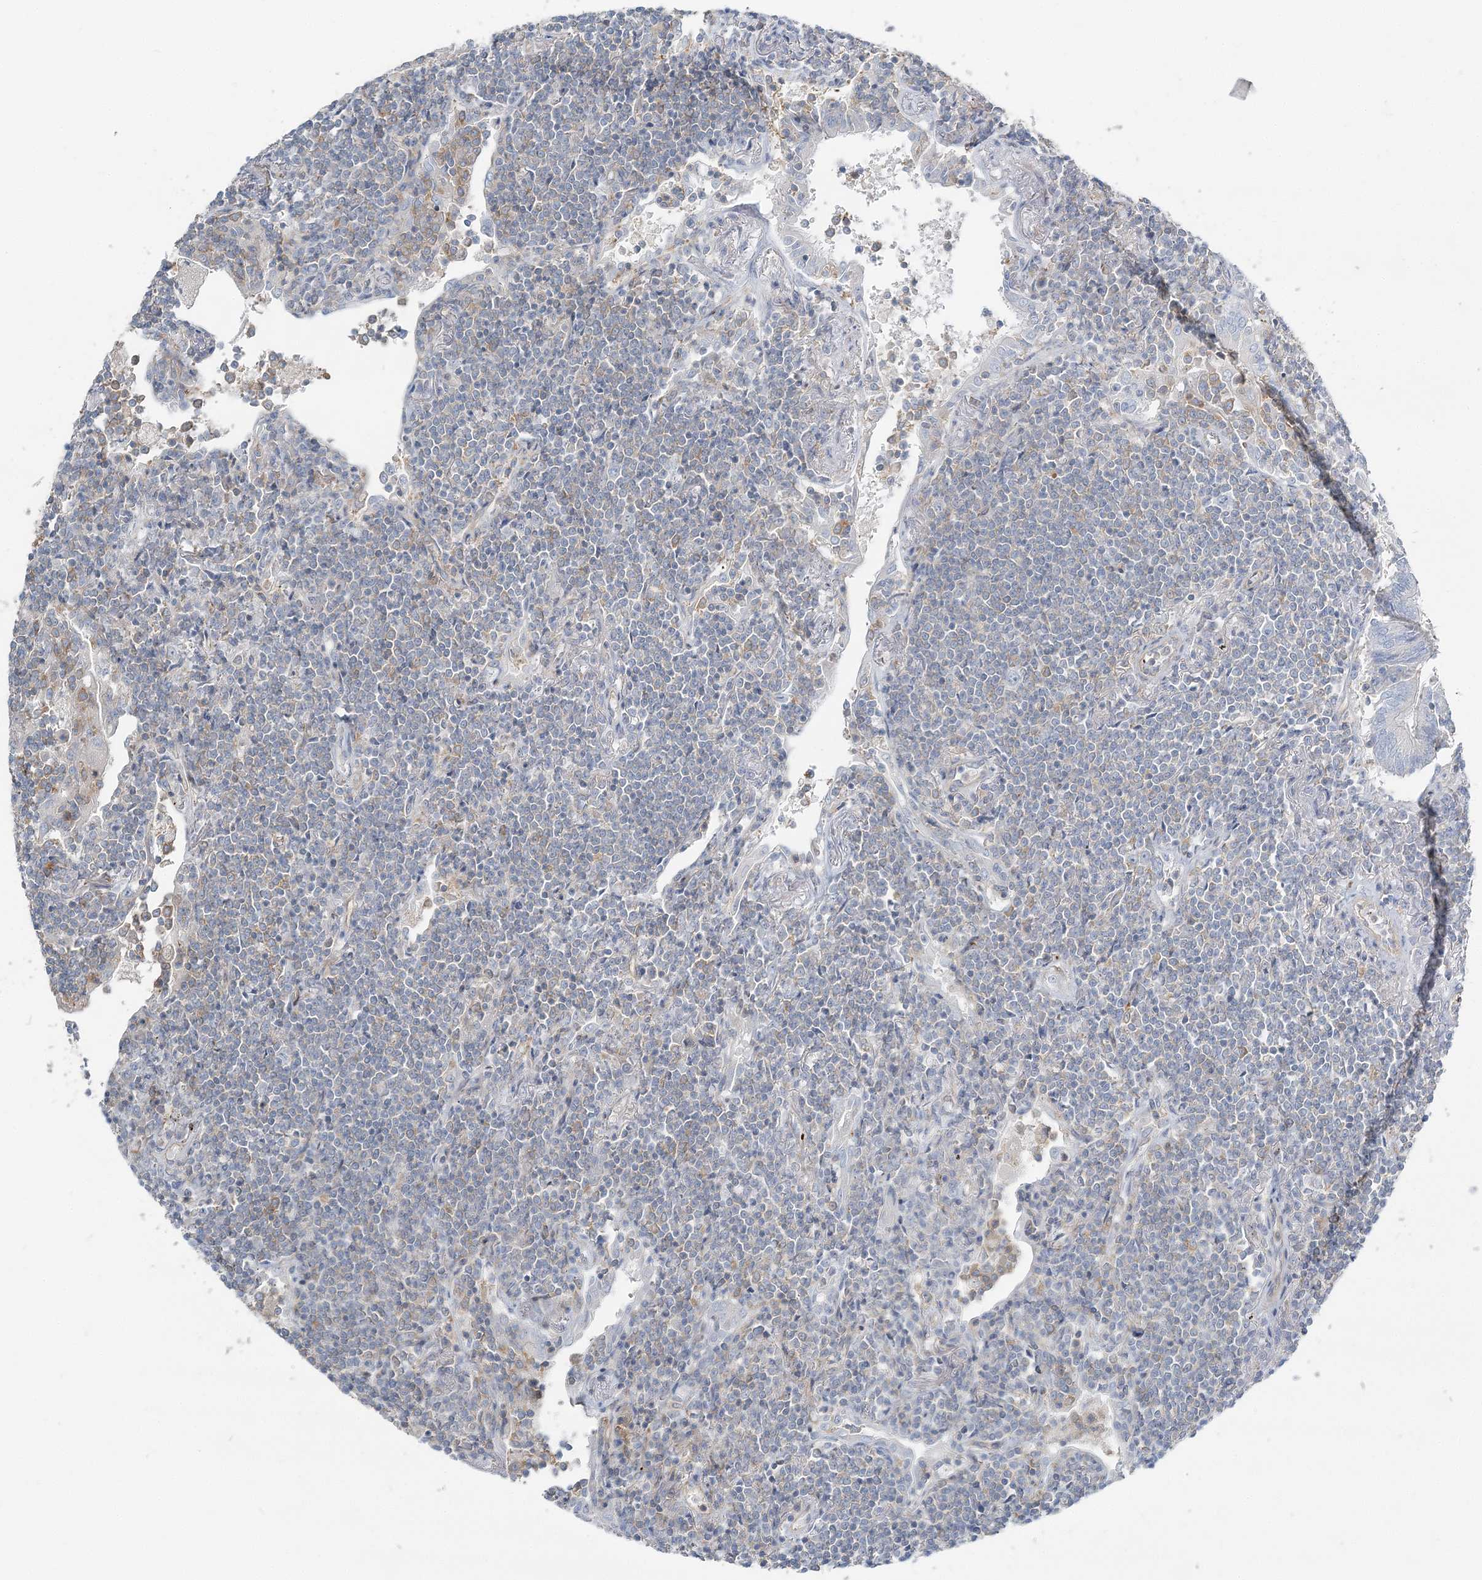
{"staining": {"intensity": "negative", "quantity": "none", "location": "none"}, "tissue": "lymphoma", "cell_type": "Tumor cells", "image_type": "cancer", "snomed": [{"axis": "morphology", "description": "Malignant lymphoma, non-Hodgkin's type, Low grade"}, {"axis": "topography", "description": "Lung"}], "caption": "Immunohistochemical staining of human malignant lymphoma, non-Hodgkin's type (low-grade) reveals no significant expression in tumor cells.", "gene": "CUEDC2", "patient": {"sex": "female", "age": 71}}